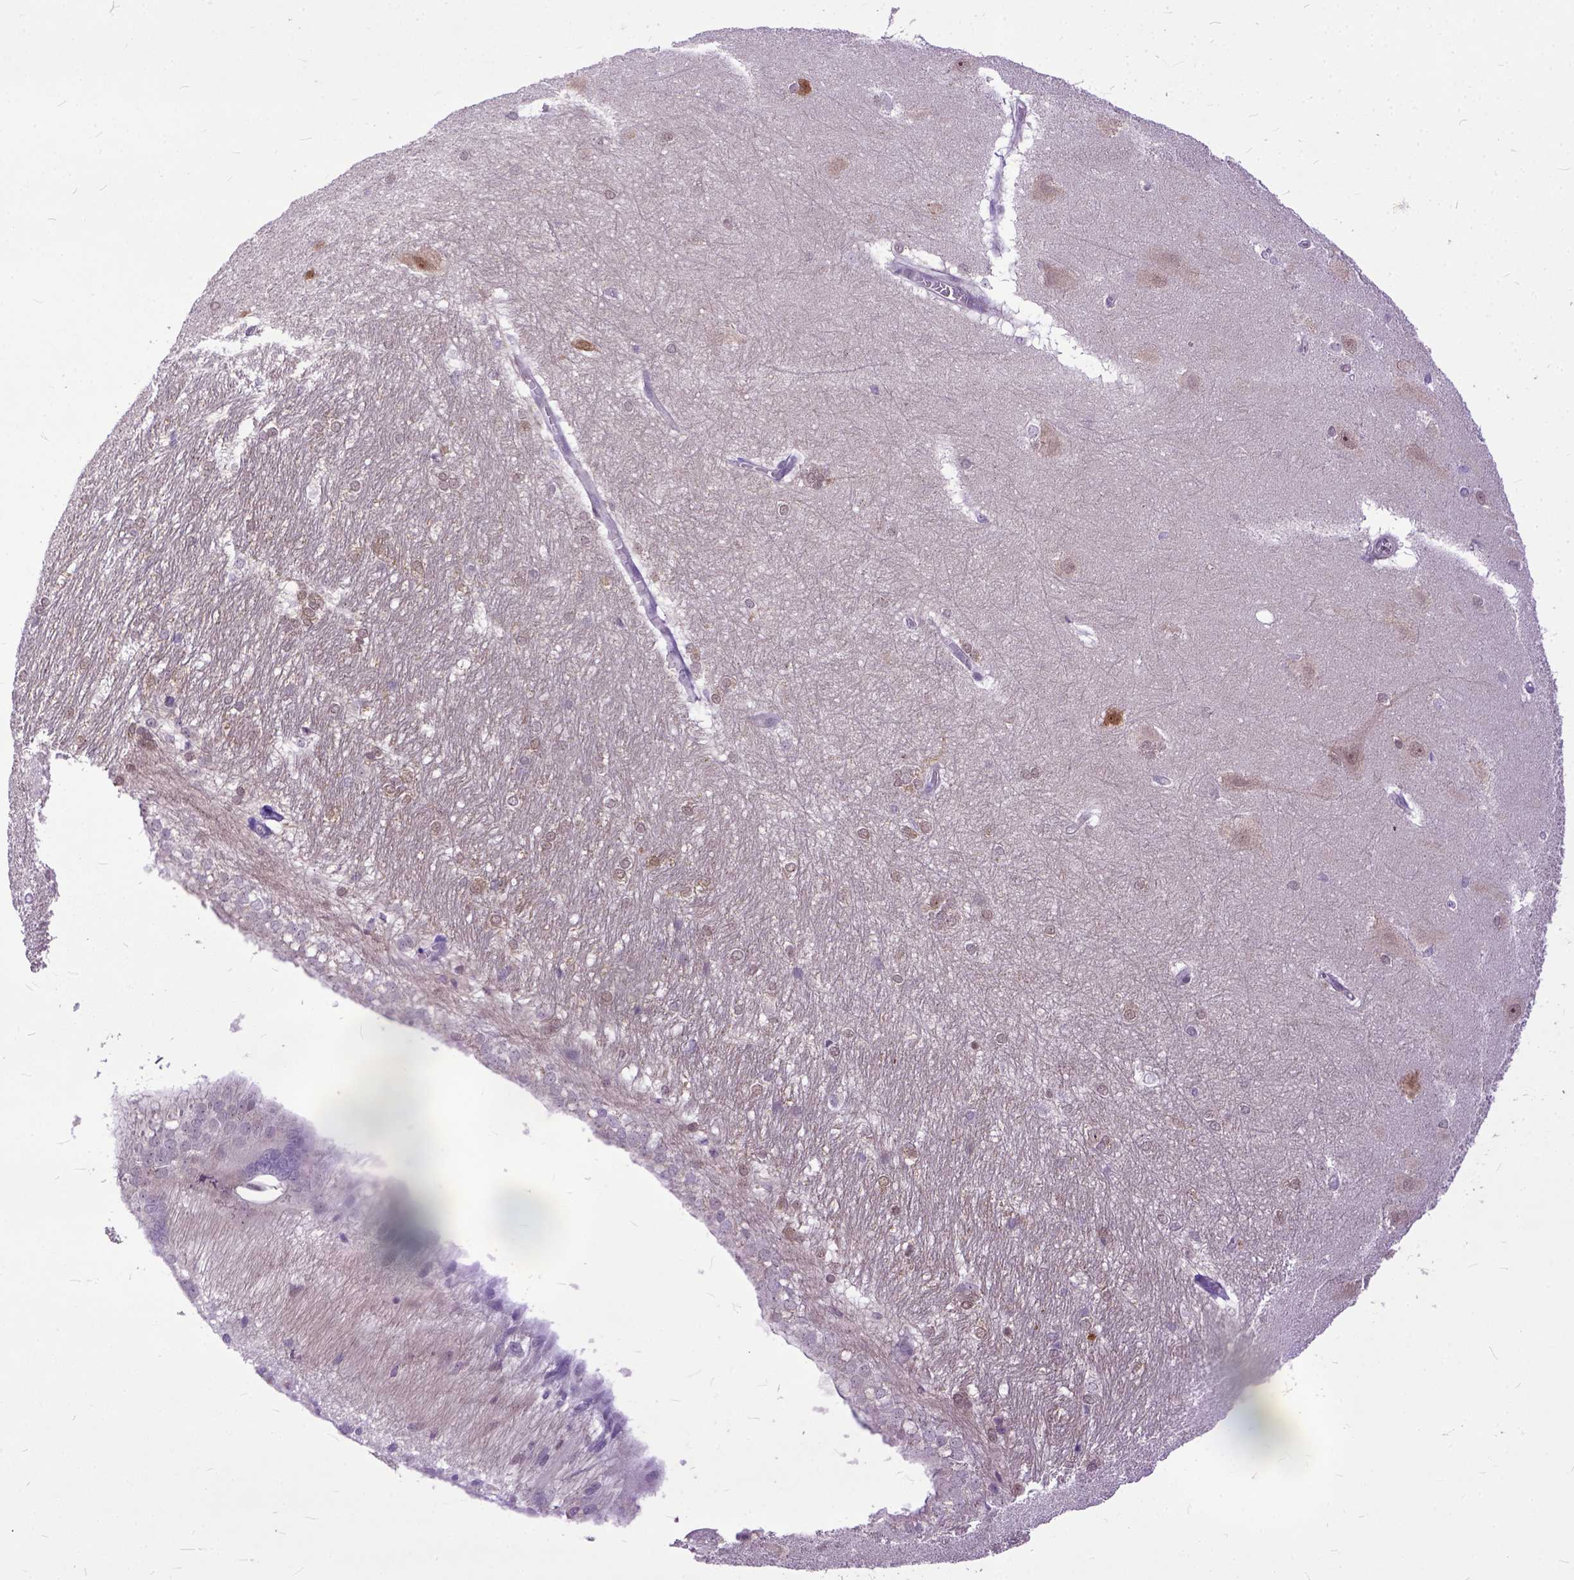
{"staining": {"intensity": "weak", "quantity": "<25%", "location": "nuclear"}, "tissue": "hippocampus", "cell_type": "Glial cells", "image_type": "normal", "snomed": [{"axis": "morphology", "description": "Normal tissue, NOS"}, {"axis": "topography", "description": "Cerebral cortex"}, {"axis": "topography", "description": "Hippocampus"}], "caption": "This is an immunohistochemistry photomicrograph of unremarkable hippocampus. There is no staining in glial cells.", "gene": "TCEAL7", "patient": {"sex": "female", "age": 19}}